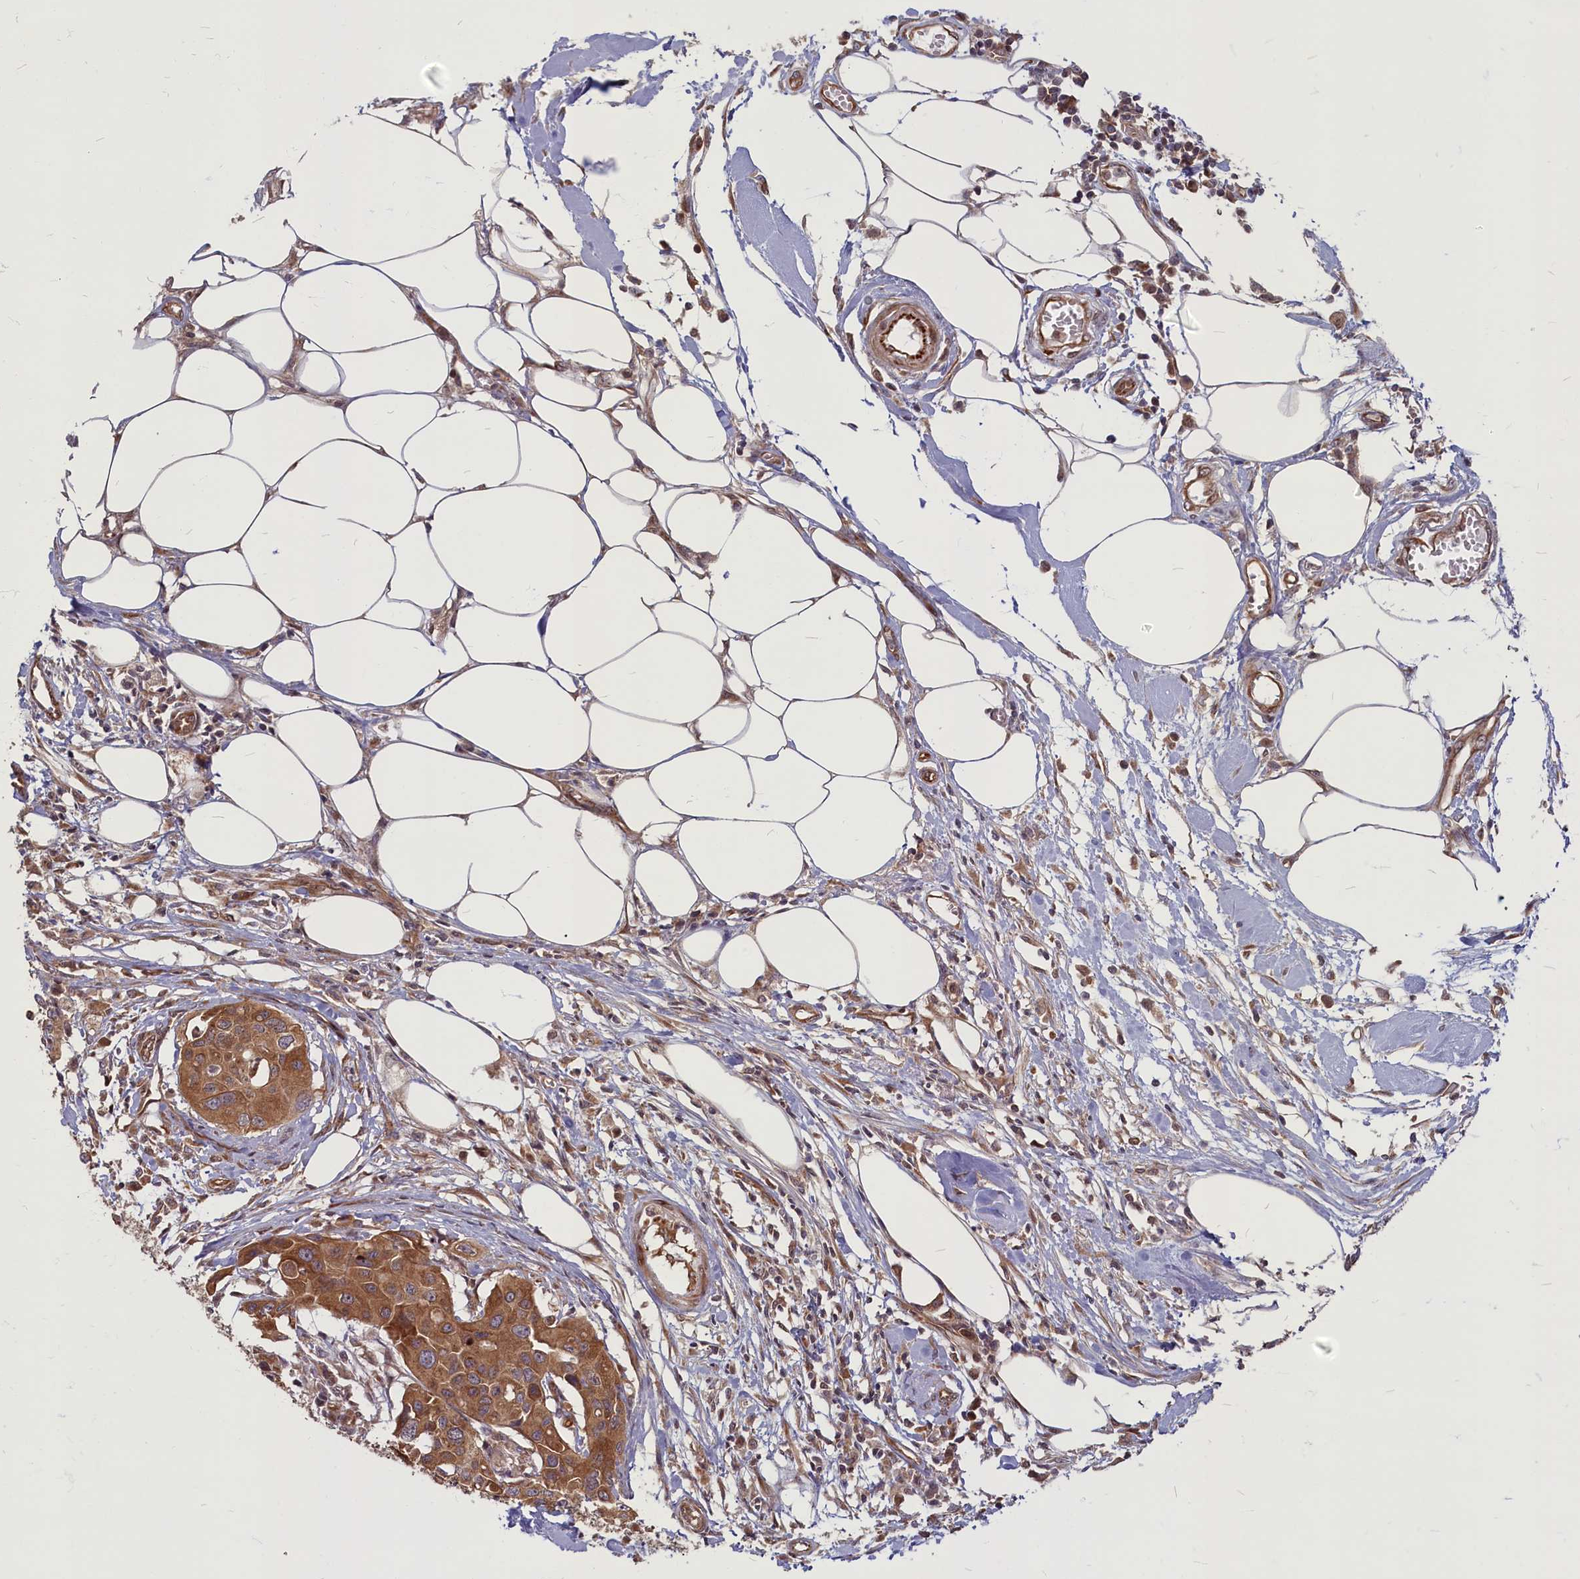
{"staining": {"intensity": "strong", "quantity": ">75%", "location": "cytoplasmic/membranous"}, "tissue": "colorectal cancer", "cell_type": "Tumor cells", "image_type": "cancer", "snomed": [{"axis": "morphology", "description": "Adenocarcinoma, NOS"}, {"axis": "topography", "description": "Colon"}], "caption": "Strong cytoplasmic/membranous protein staining is appreciated in approximately >75% of tumor cells in adenocarcinoma (colorectal). The protein is shown in brown color, while the nuclei are stained blue.", "gene": "MYCBP", "patient": {"sex": "male", "age": 77}}